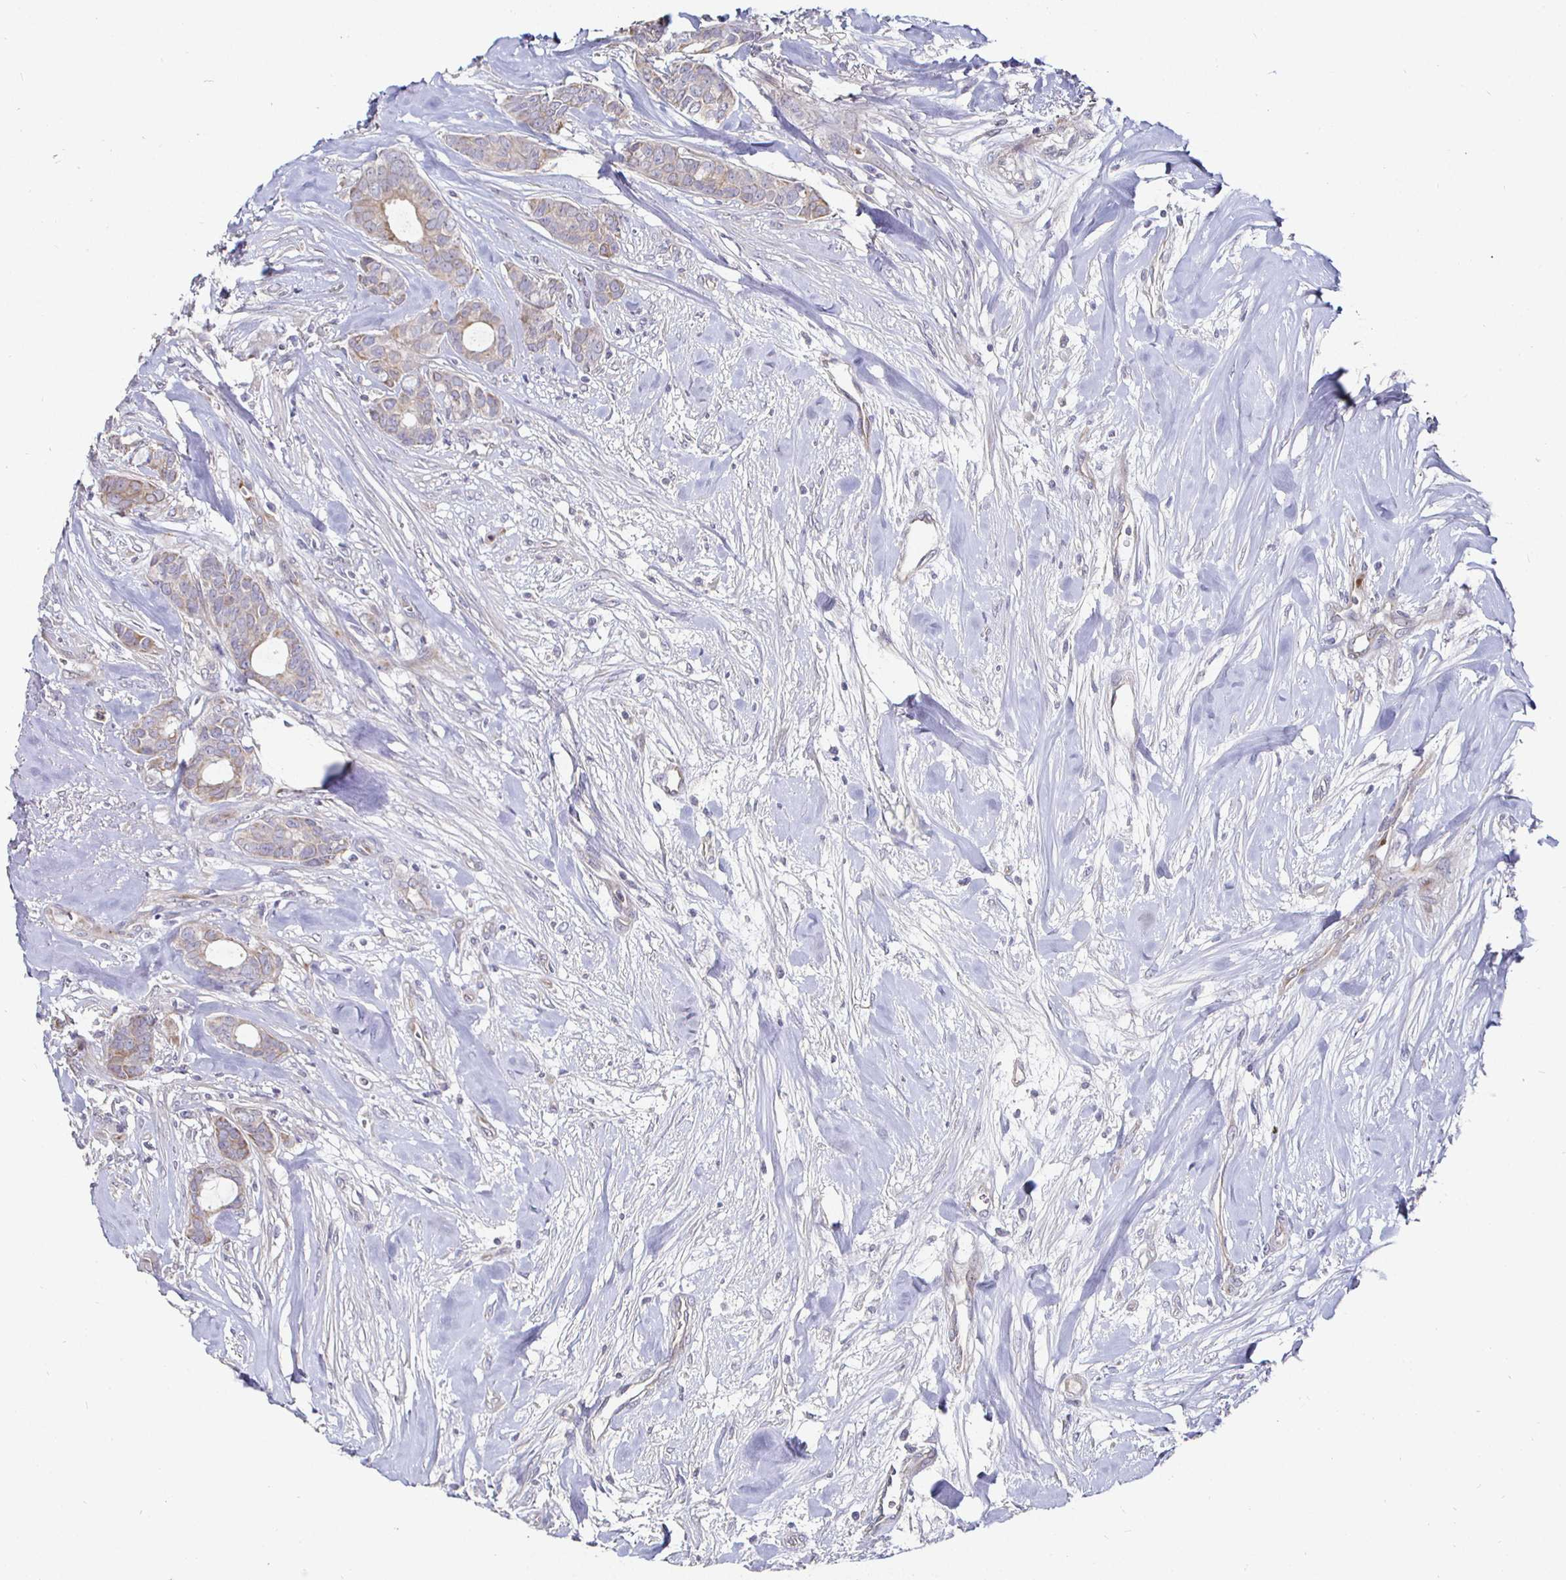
{"staining": {"intensity": "weak", "quantity": ">75%", "location": "cytoplasmic/membranous"}, "tissue": "breast cancer", "cell_type": "Tumor cells", "image_type": "cancer", "snomed": [{"axis": "morphology", "description": "Duct carcinoma"}, {"axis": "topography", "description": "Breast"}], "caption": "Immunohistochemical staining of human breast invasive ductal carcinoma demonstrates weak cytoplasmic/membranous protein staining in approximately >75% of tumor cells. (Brightfield microscopy of DAB IHC at high magnification).", "gene": "NRSN1", "patient": {"sex": "female", "age": 84}}